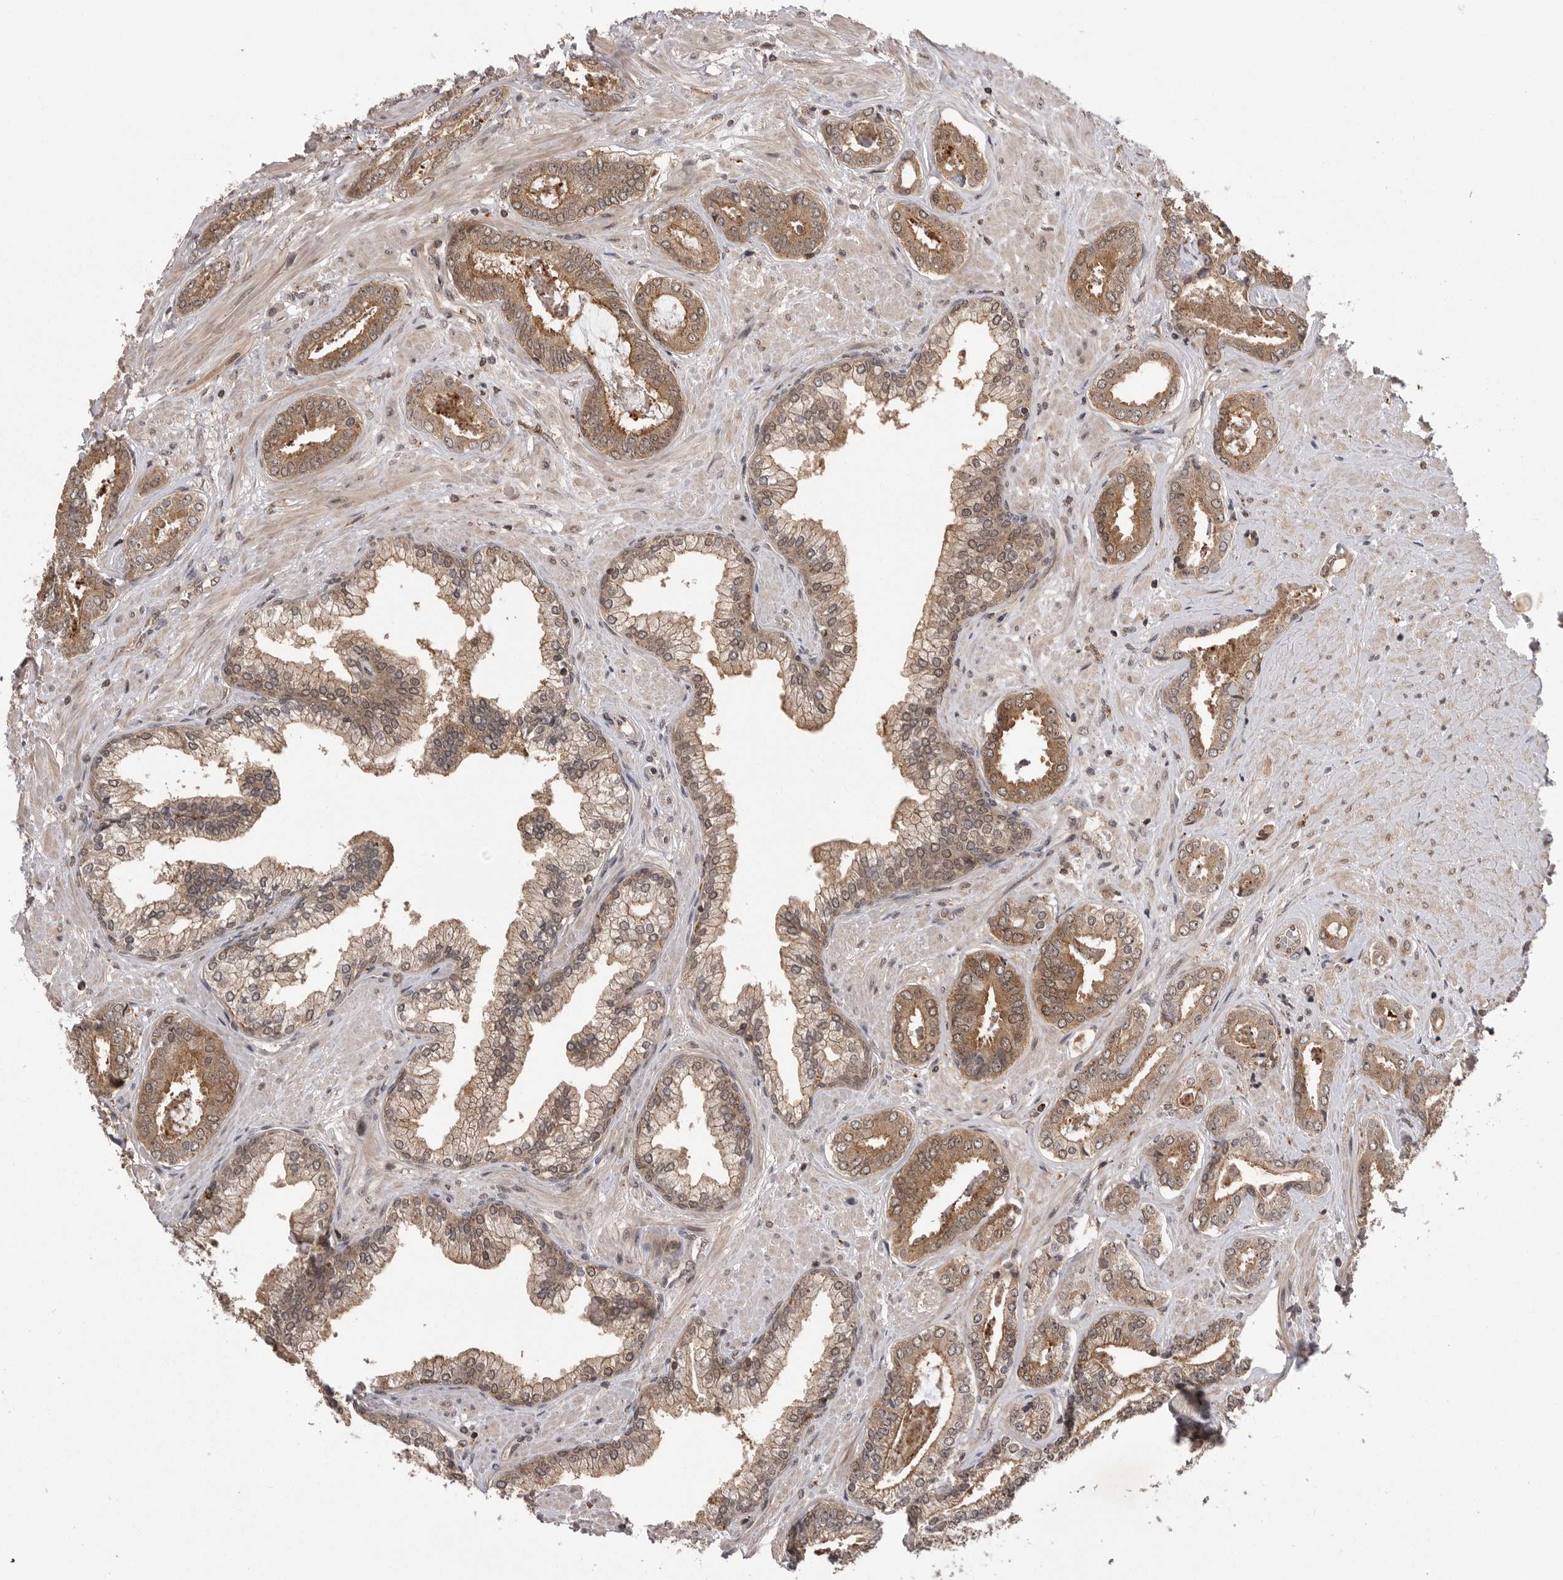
{"staining": {"intensity": "moderate", "quantity": ">75%", "location": "cytoplasmic/membranous"}, "tissue": "prostate cancer", "cell_type": "Tumor cells", "image_type": "cancer", "snomed": [{"axis": "morphology", "description": "Adenocarcinoma, Low grade"}, {"axis": "topography", "description": "Prostate"}], "caption": "Immunohistochemical staining of prostate cancer demonstrates medium levels of moderate cytoplasmic/membranous staining in about >75% of tumor cells.", "gene": "AOAH", "patient": {"sex": "male", "age": 71}}